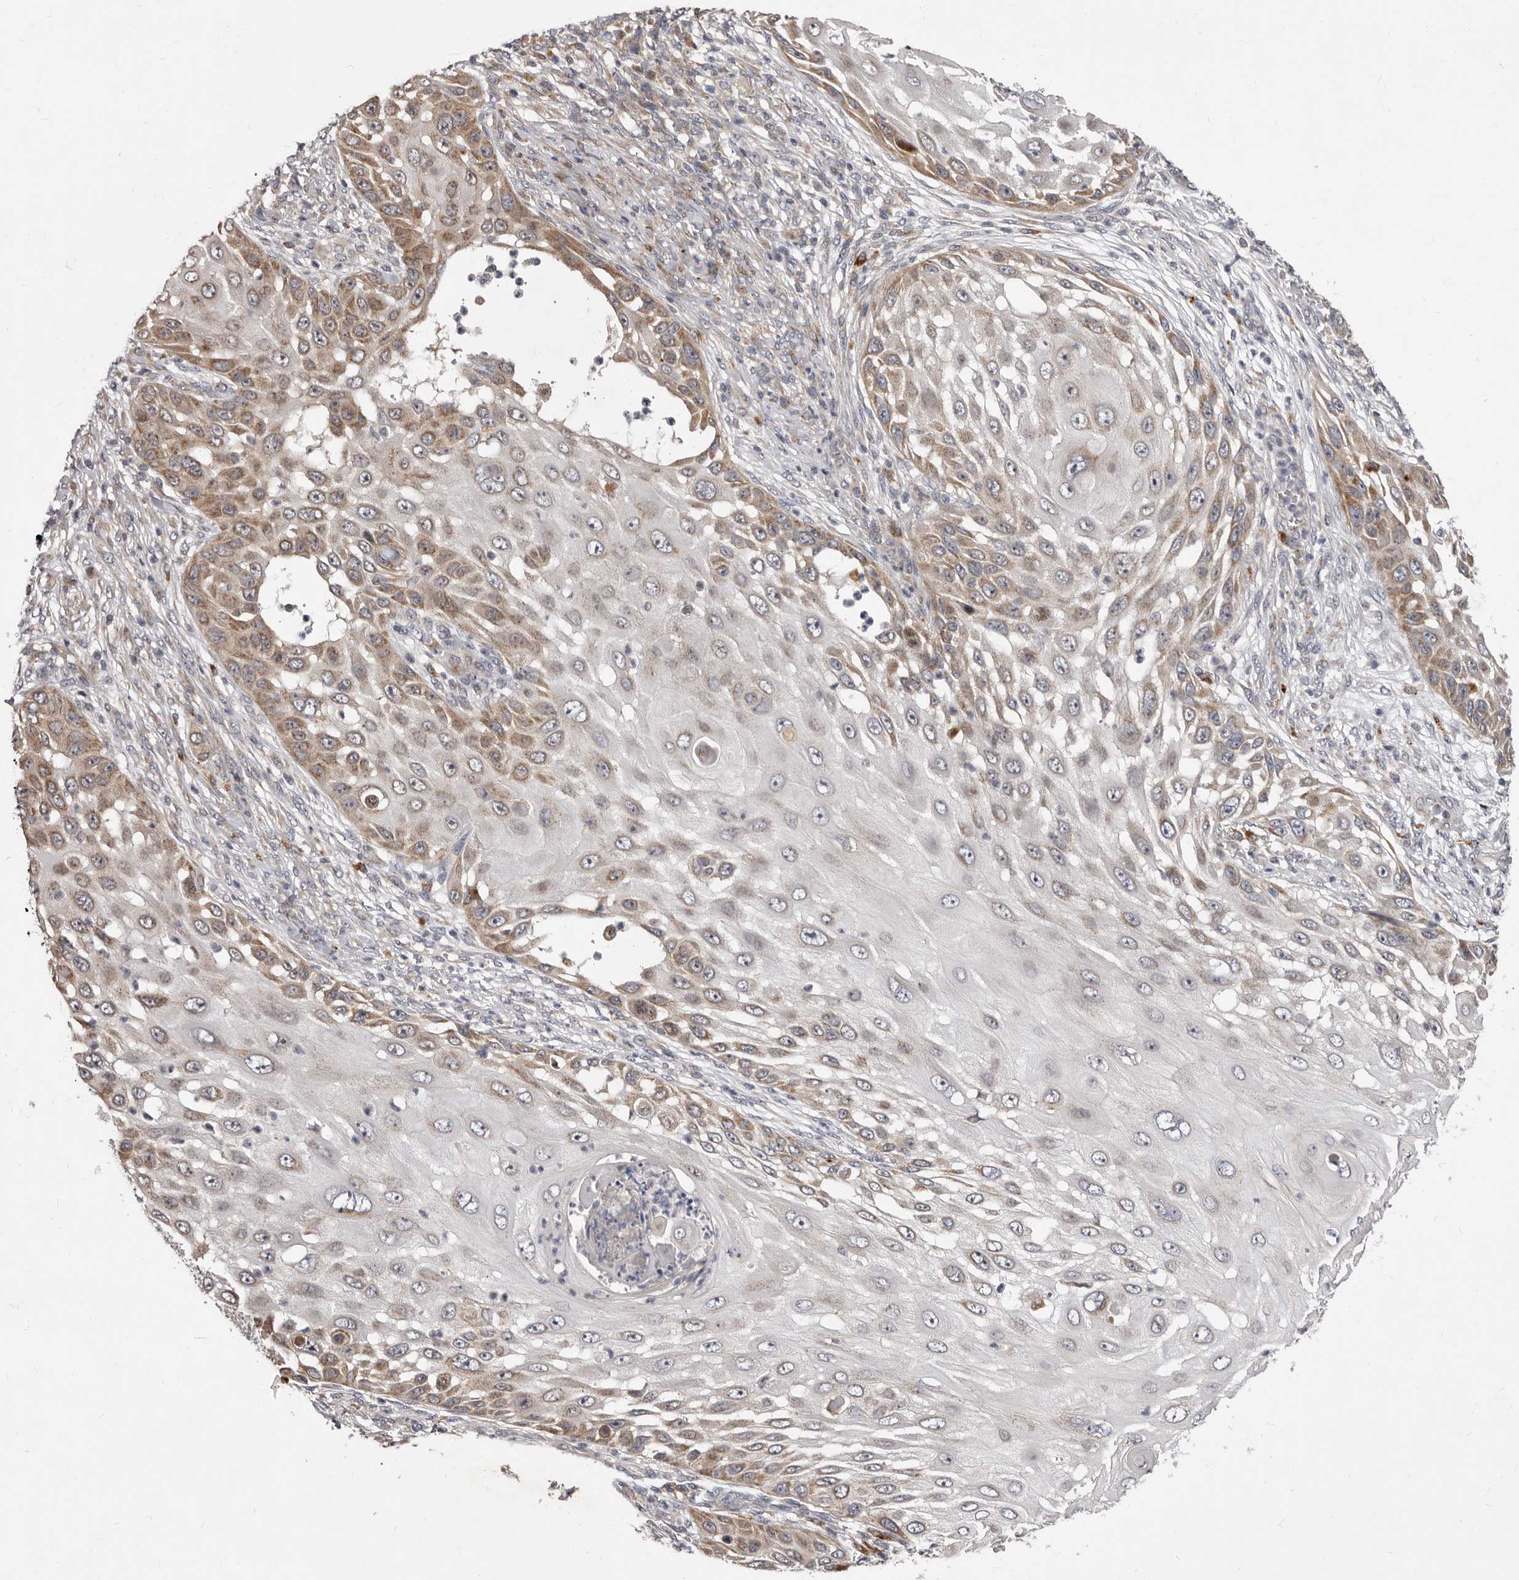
{"staining": {"intensity": "moderate", "quantity": "25%-75%", "location": "cytoplasmic/membranous"}, "tissue": "skin cancer", "cell_type": "Tumor cells", "image_type": "cancer", "snomed": [{"axis": "morphology", "description": "Squamous cell carcinoma, NOS"}, {"axis": "topography", "description": "Skin"}], "caption": "Skin cancer stained with a protein marker exhibits moderate staining in tumor cells.", "gene": "SMC4", "patient": {"sex": "female", "age": 44}}